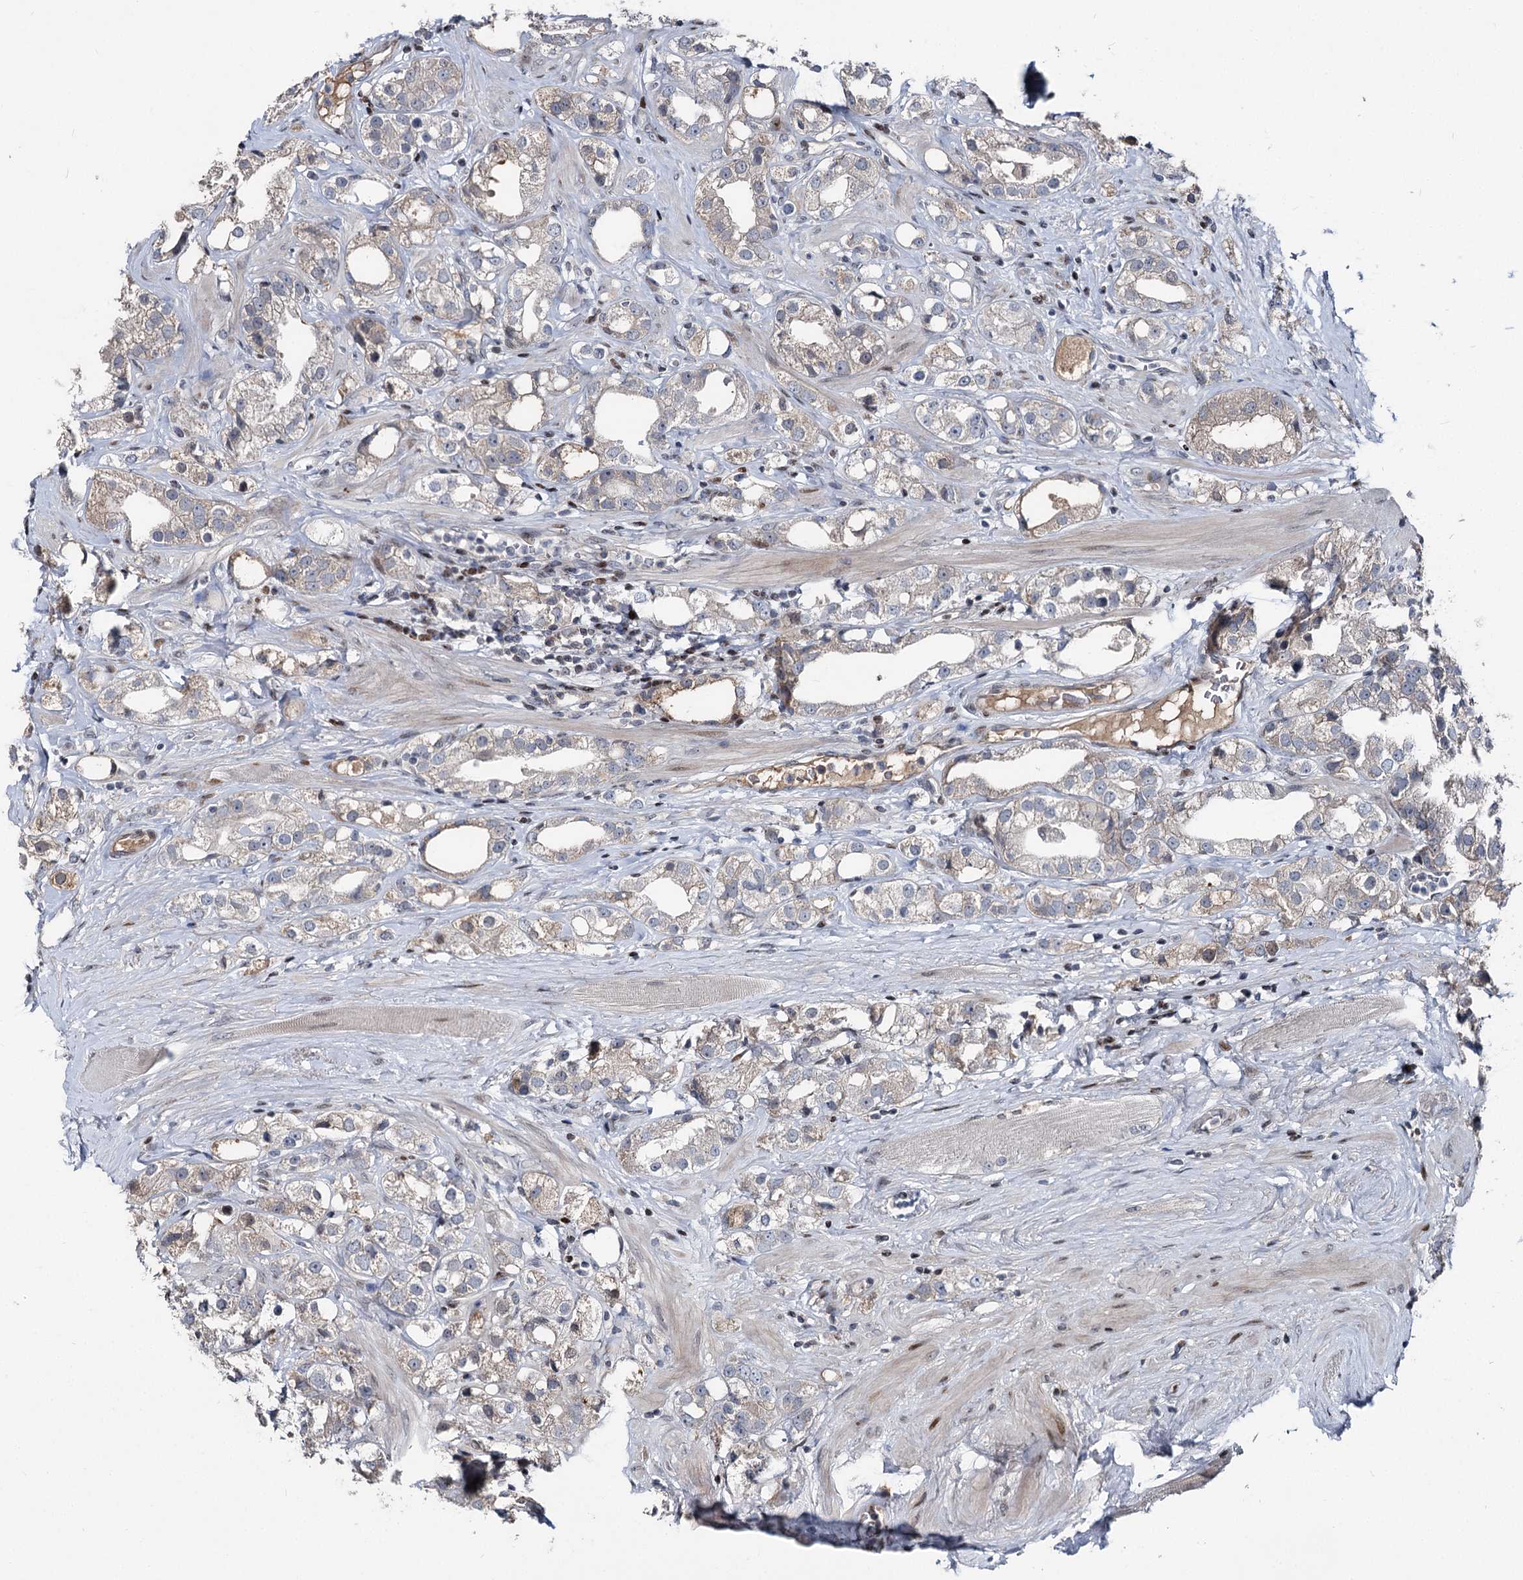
{"staining": {"intensity": "negative", "quantity": "none", "location": "none"}, "tissue": "prostate cancer", "cell_type": "Tumor cells", "image_type": "cancer", "snomed": [{"axis": "morphology", "description": "Adenocarcinoma, NOS"}, {"axis": "topography", "description": "Prostate"}], "caption": "High power microscopy photomicrograph of an immunohistochemistry histopathology image of prostate cancer, revealing no significant expression in tumor cells.", "gene": "ITFG2", "patient": {"sex": "male", "age": 79}}